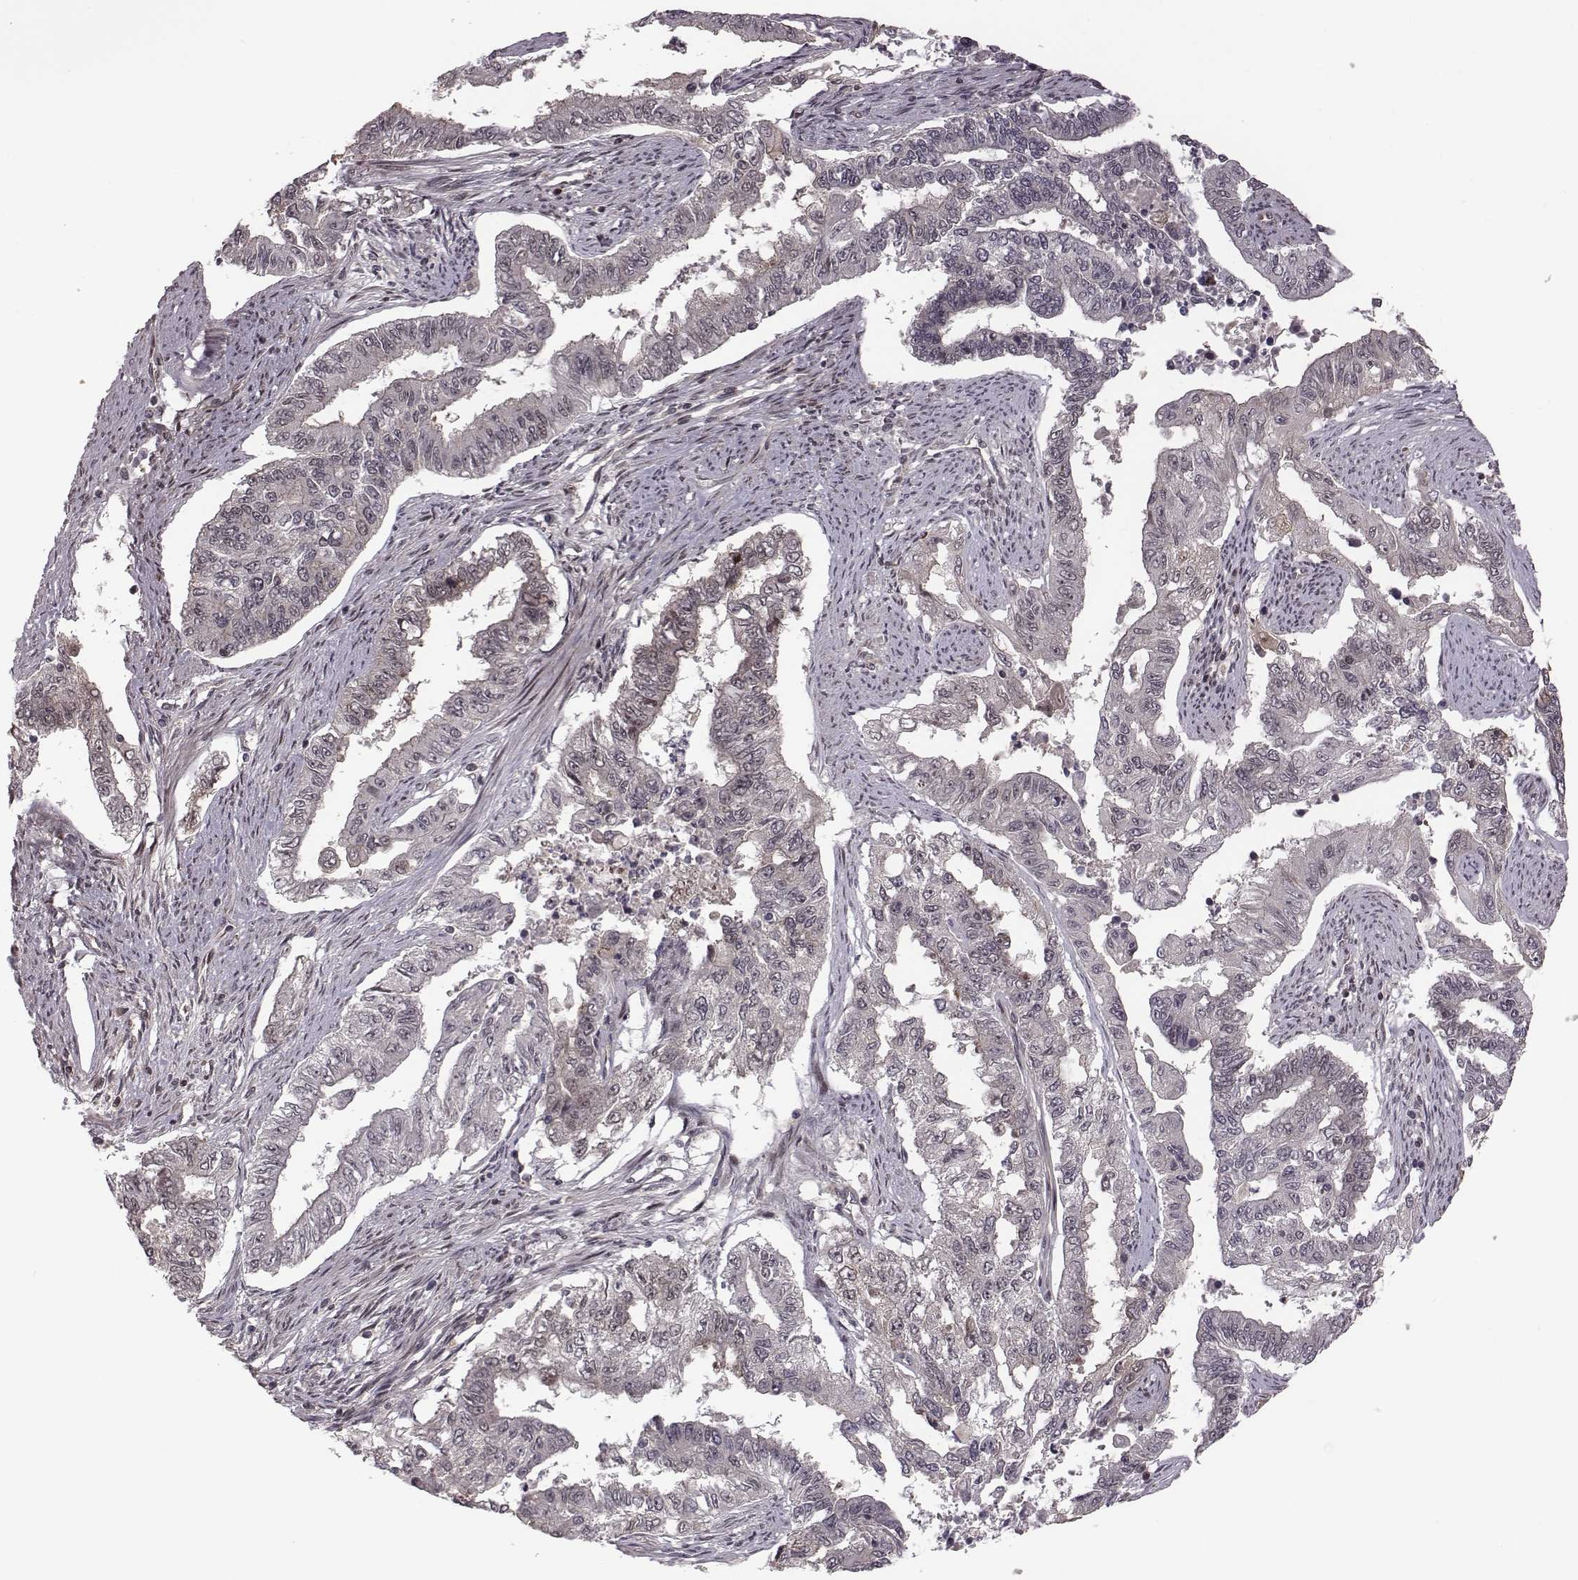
{"staining": {"intensity": "negative", "quantity": "none", "location": "none"}, "tissue": "endometrial cancer", "cell_type": "Tumor cells", "image_type": "cancer", "snomed": [{"axis": "morphology", "description": "Adenocarcinoma, NOS"}, {"axis": "topography", "description": "Uterus"}], "caption": "An immunohistochemistry (IHC) photomicrograph of endometrial adenocarcinoma is shown. There is no staining in tumor cells of endometrial adenocarcinoma.", "gene": "RPL3", "patient": {"sex": "female", "age": 59}}